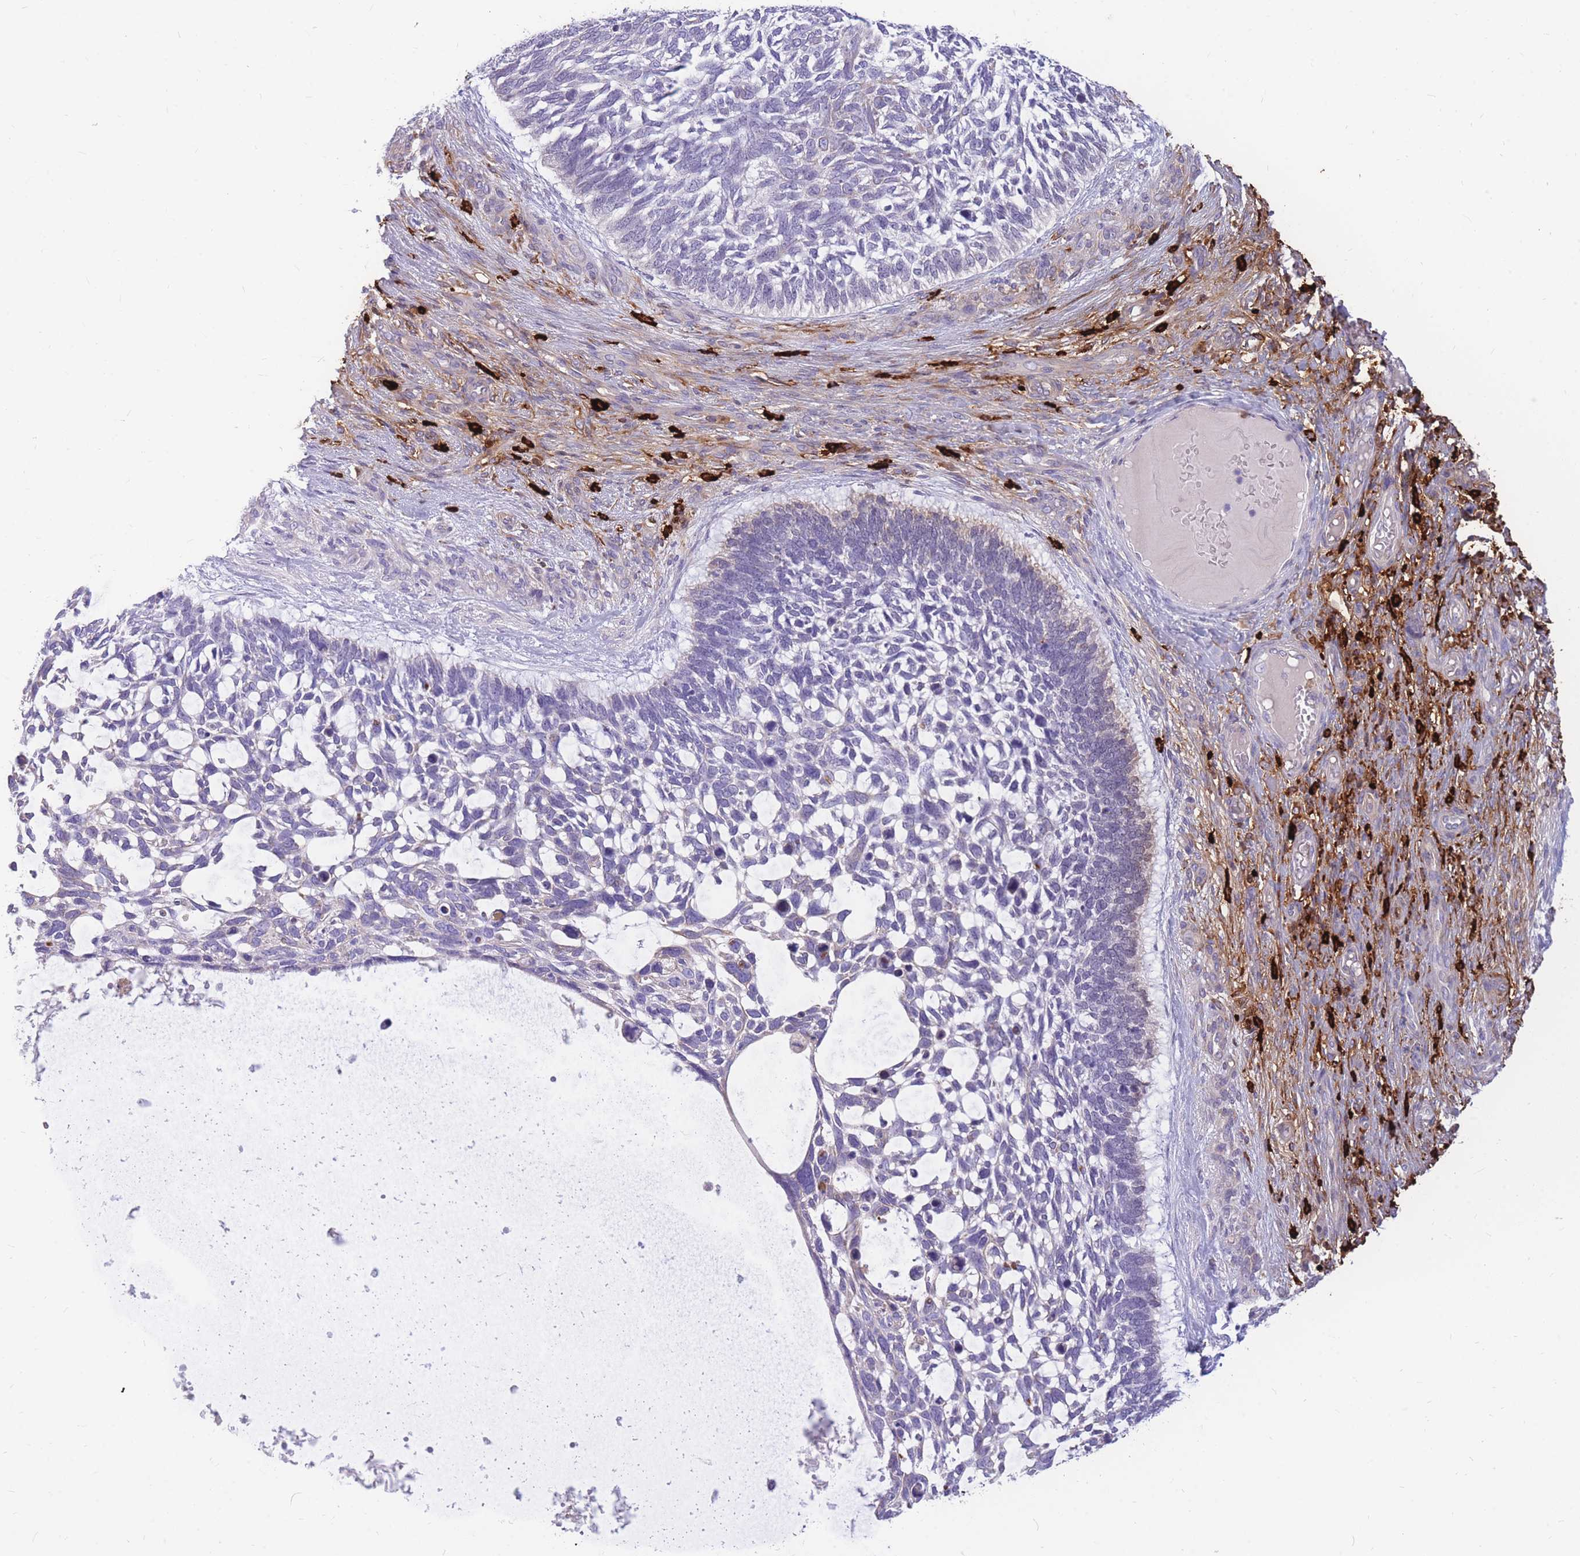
{"staining": {"intensity": "negative", "quantity": "none", "location": "none"}, "tissue": "skin cancer", "cell_type": "Tumor cells", "image_type": "cancer", "snomed": [{"axis": "morphology", "description": "Basal cell carcinoma"}, {"axis": "topography", "description": "Skin"}], "caption": "Immunohistochemistry (IHC) micrograph of neoplastic tissue: skin basal cell carcinoma stained with DAB (3,3'-diaminobenzidine) displays no significant protein positivity in tumor cells.", "gene": "TPSAB1", "patient": {"sex": "male", "age": 88}}